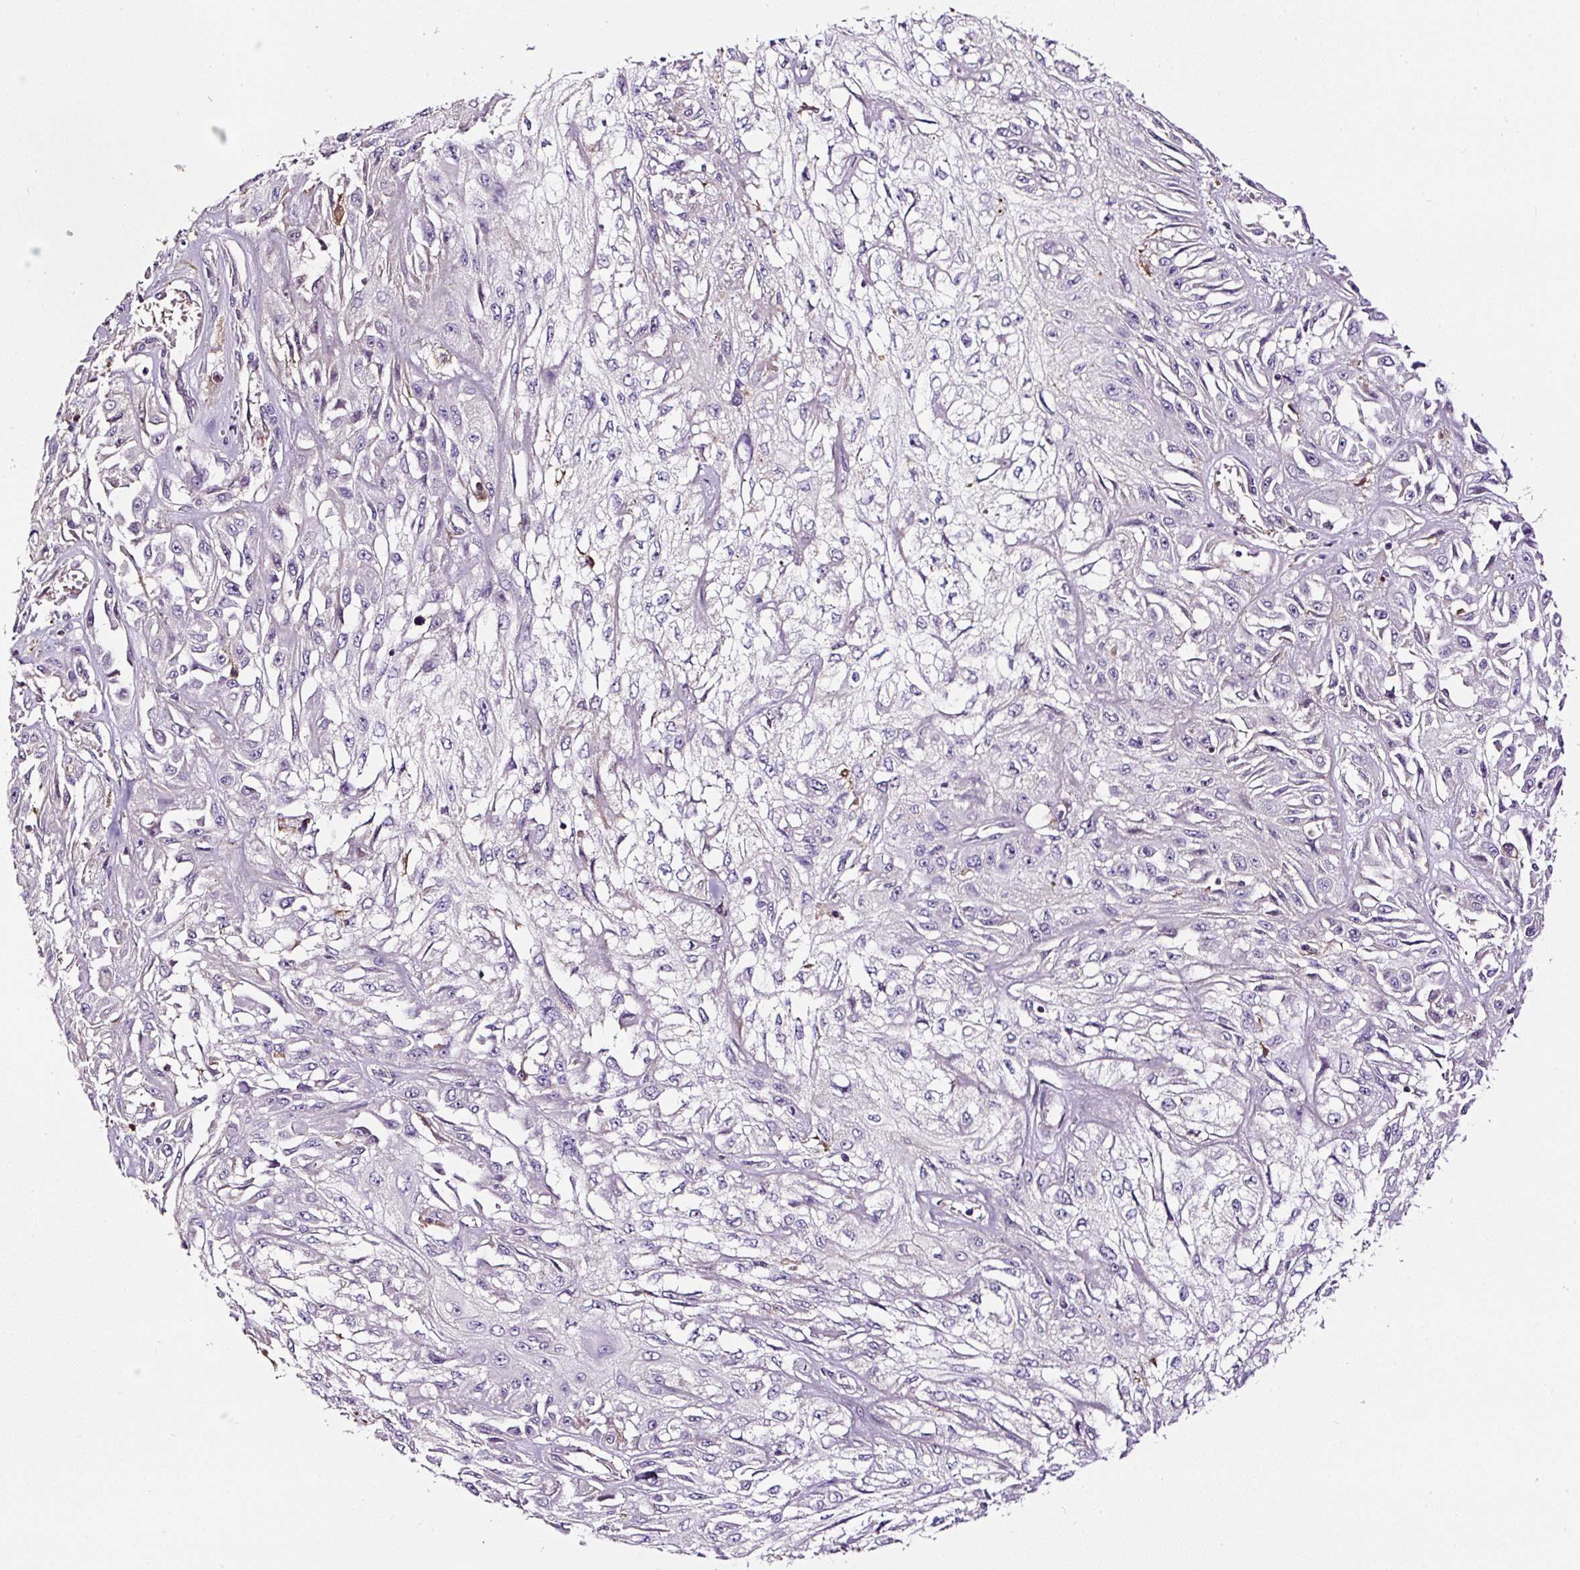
{"staining": {"intensity": "negative", "quantity": "none", "location": "none"}, "tissue": "skin cancer", "cell_type": "Tumor cells", "image_type": "cancer", "snomed": [{"axis": "morphology", "description": "Squamous cell carcinoma, NOS"}, {"axis": "morphology", "description": "Squamous cell carcinoma, metastatic, NOS"}, {"axis": "topography", "description": "Skin"}, {"axis": "topography", "description": "Lymph node"}], "caption": "An immunohistochemistry photomicrograph of skin cancer is shown. There is no staining in tumor cells of skin cancer.", "gene": "LRRC24", "patient": {"sex": "male", "age": 75}}